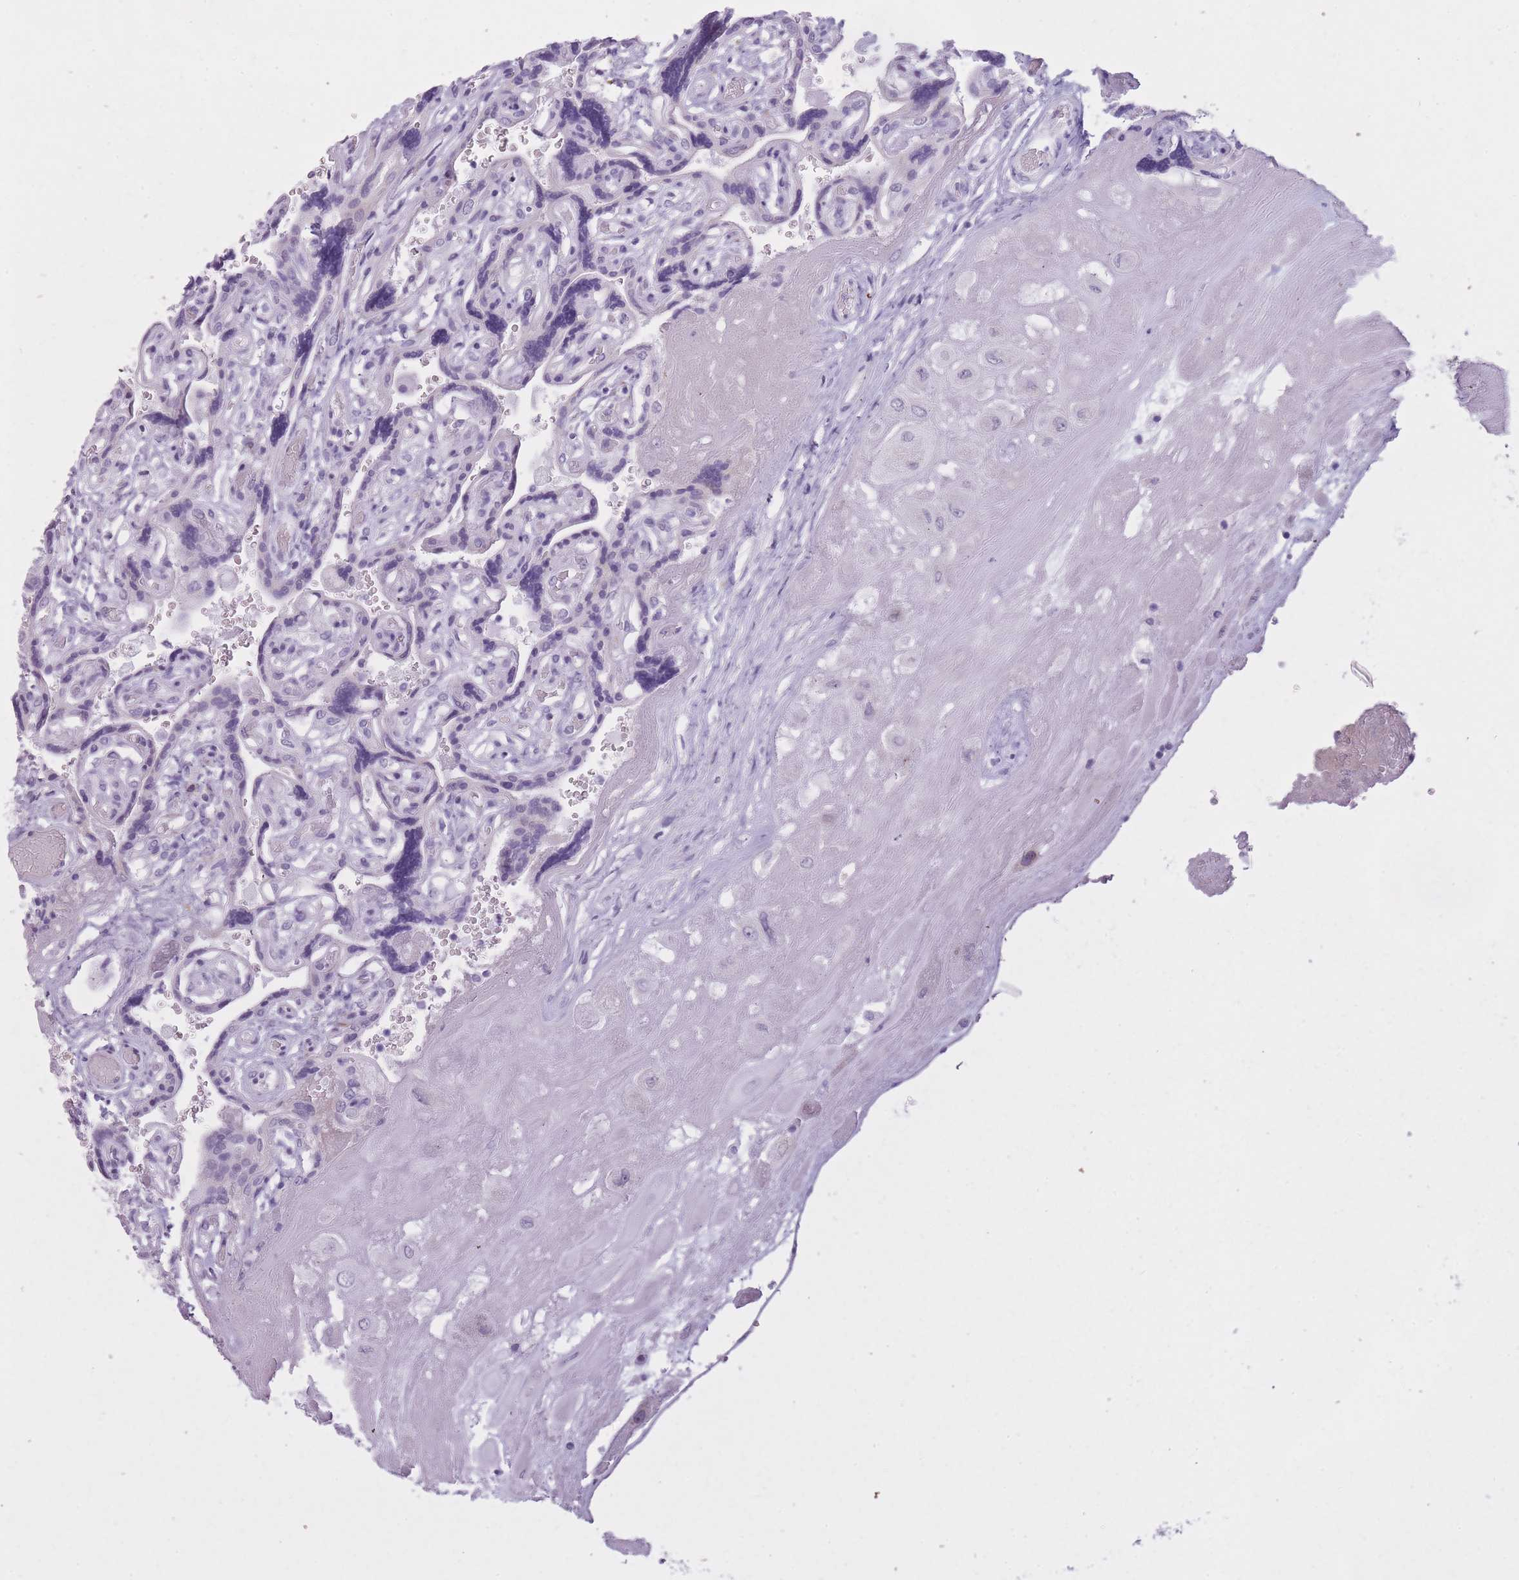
{"staining": {"intensity": "negative", "quantity": "none", "location": "none"}, "tissue": "placenta", "cell_type": "Decidual cells", "image_type": "normal", "snomed": [{"axis": "morphology", "description": "Normal tissue, NOS"}, {"axis": "topography", "description": "Placenta"}], "caption": "Placenta stained for a protein using immunohistochemistry (IHC) reveals no positivity decidual cells.", "gene": "GOLGA6A", "patient": {"sex": "female", "age": 32}}